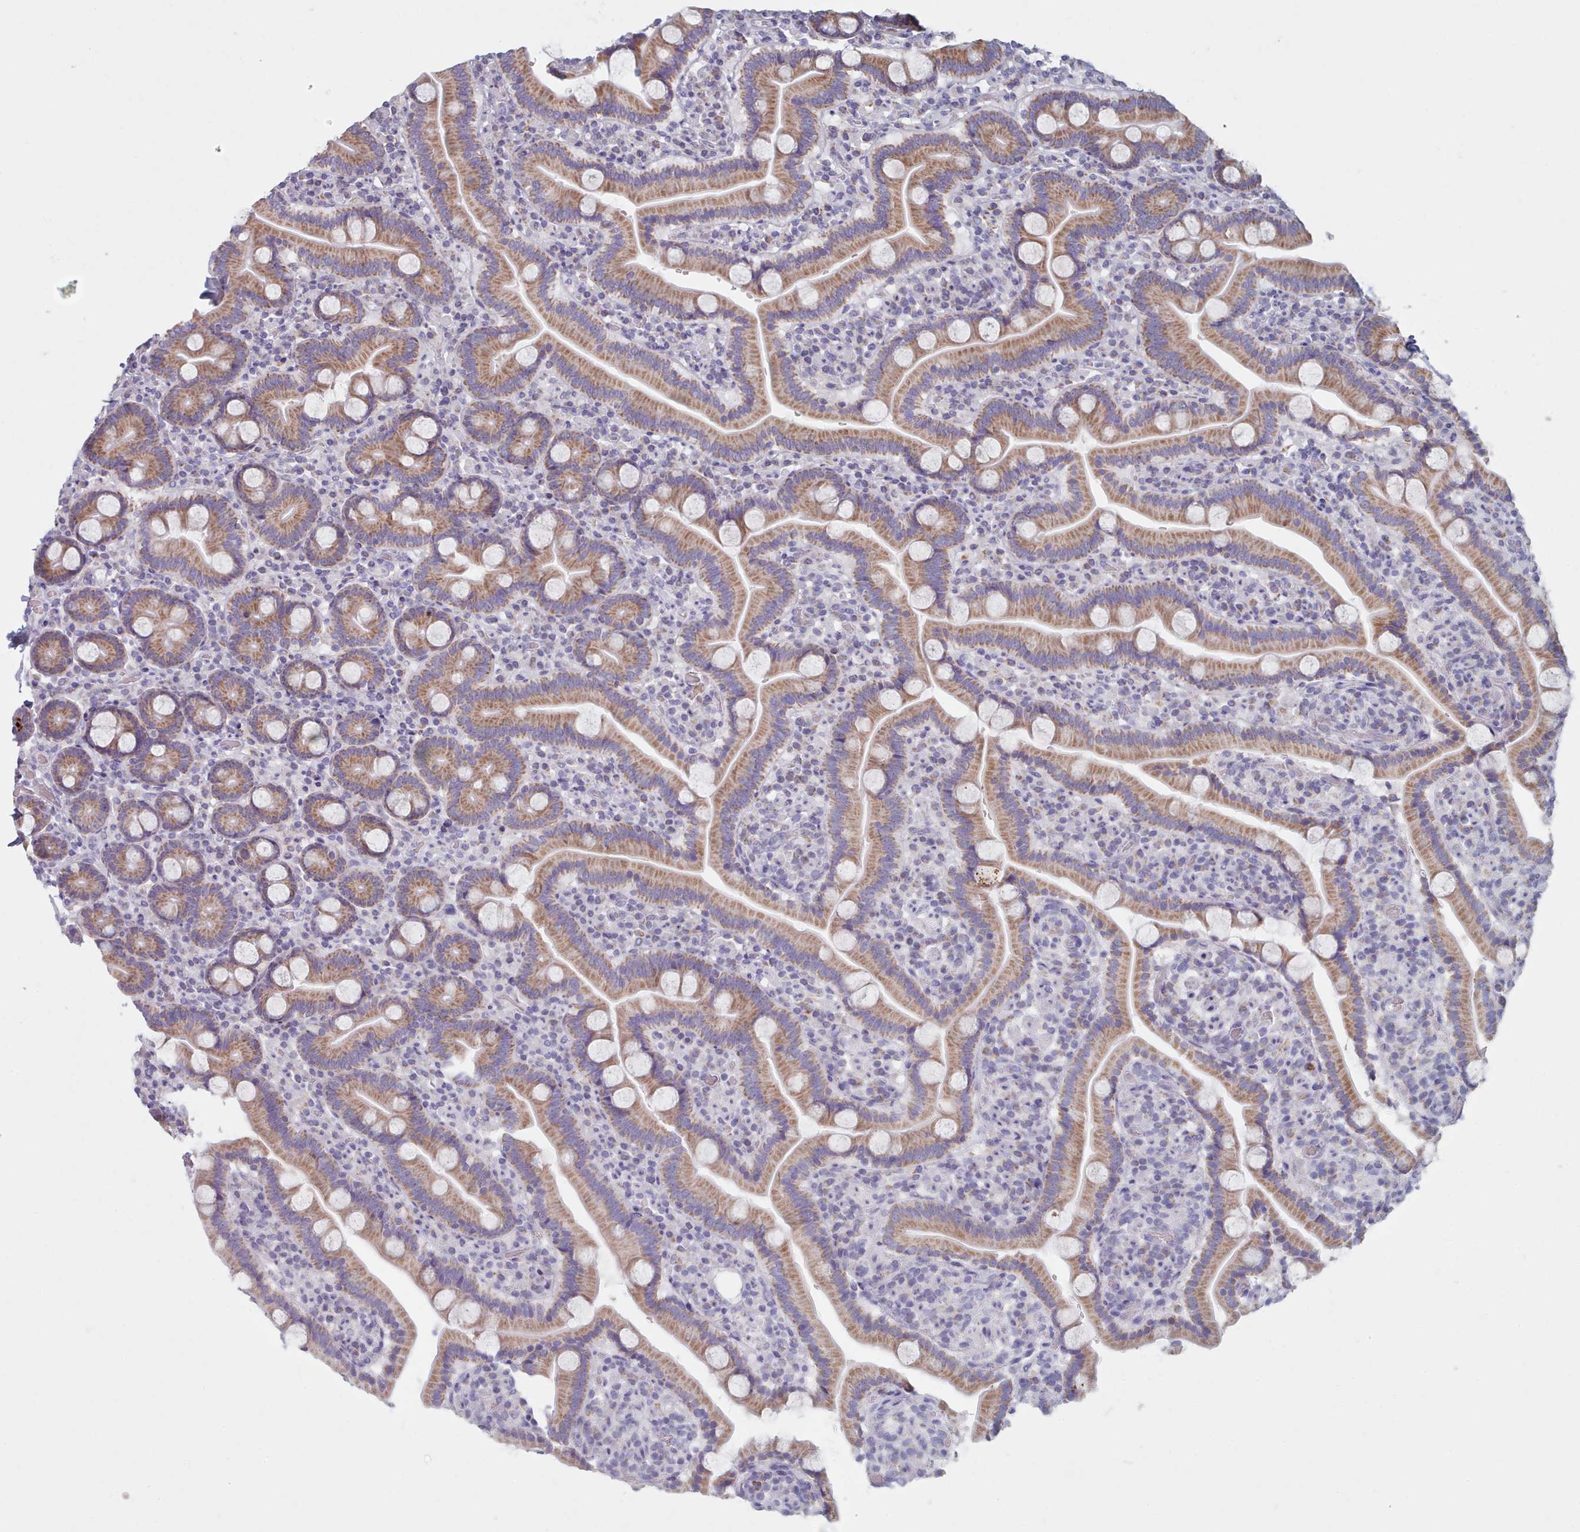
{"staining": {"intensity": "moderate", "quantity": ">75%", "location": "cytoplasmic/membranous"}, "tissue": "duodenum", "cell_type": "Glandular cells", "image_type": "normal", "snomed": [{"axis": "morphology", "description": "Normal tissue, NOS"}, {"axis": "topography", "description": "Duodenum"}], "caption": "Unremarkable duodenum shows moderate cytoplasmic/membranous staining in approximately >75% of glandular cells.", "gene": "HAO1", "patient": {"sex": "male", "age": 55}}